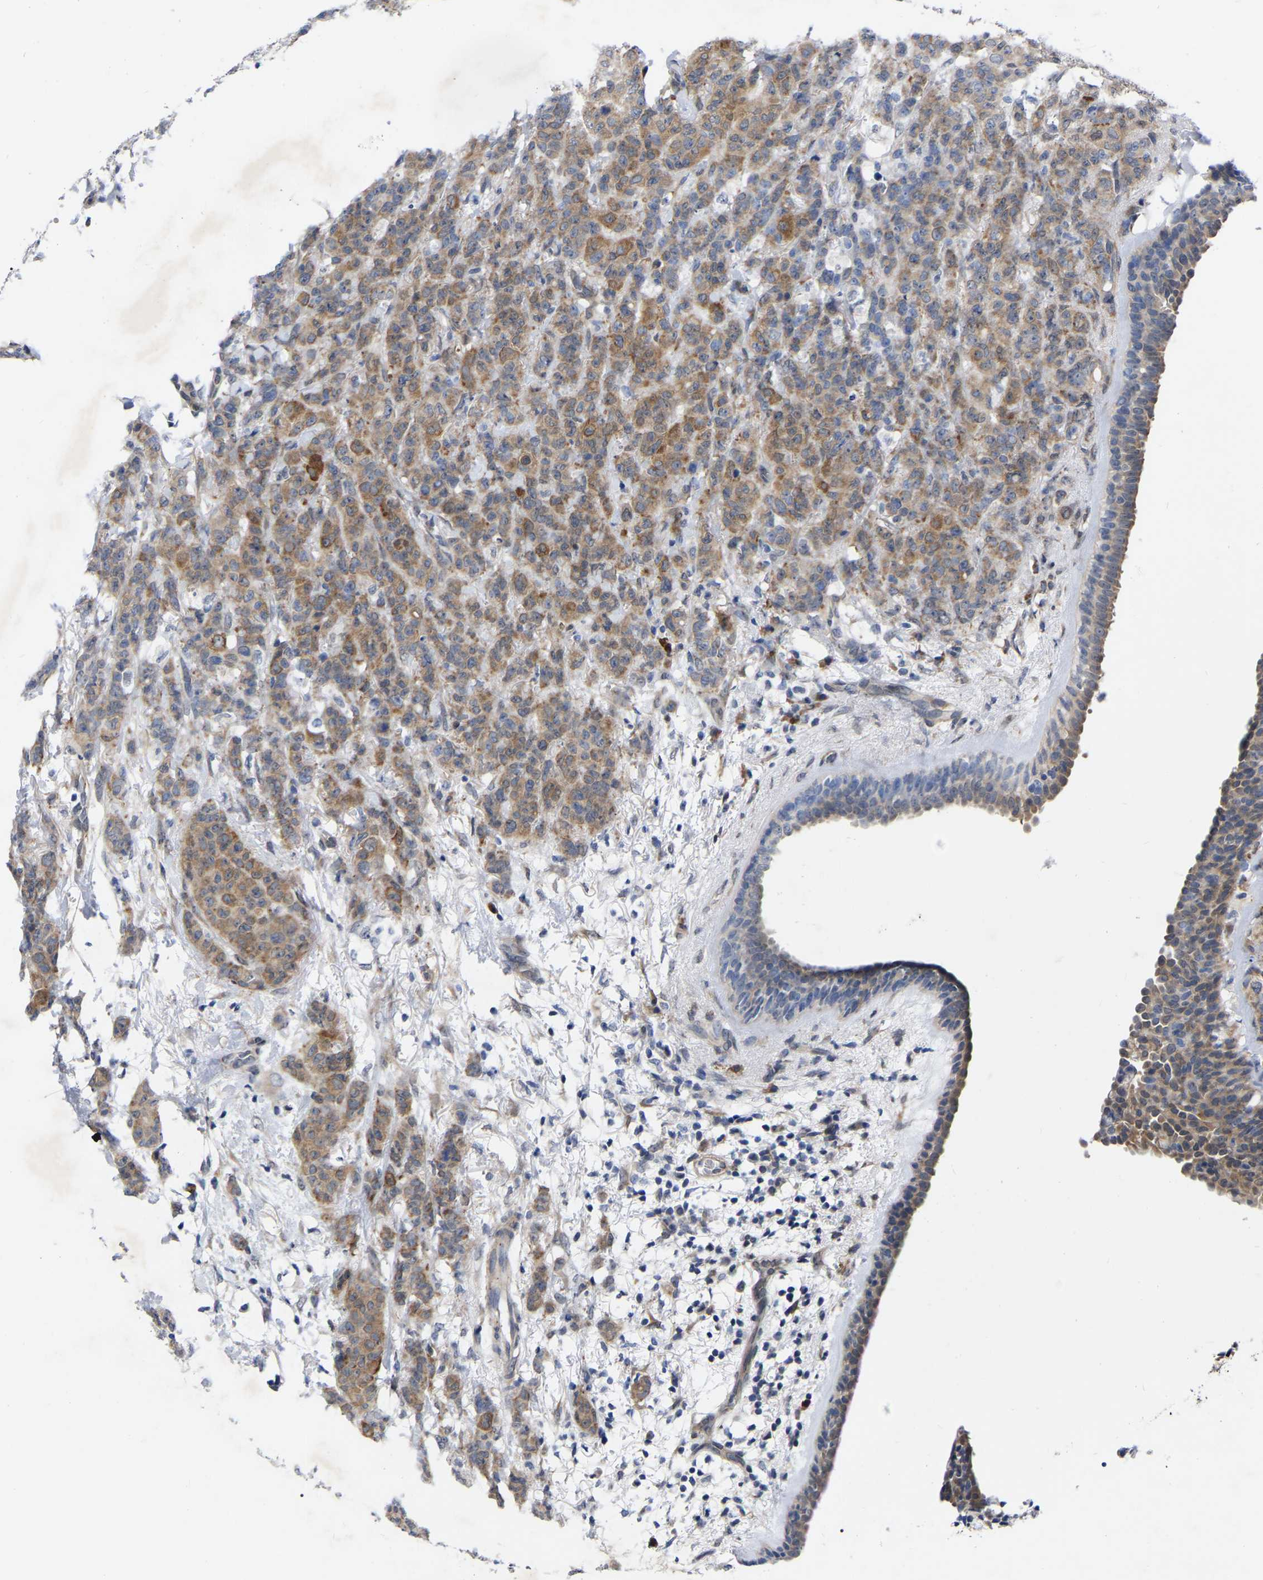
{"staining": {"intensity": "moderate", "quantity": ">75%", "location": "cytoplasmic/membranous"}, "tissue": "breast cancer", "cell_type": "Tumor cells", "image_type": "cancer", "snomed": [{"axis": "morphology", "description": "Normal tissue, NOS"}, {"axis": "morphology", "description": "Duct carcinoma"}, {"axis": "topography", "description": "Breast"}], "caption": "This histopathology image shows immunohistochemistry staining of human infiltrating ductal carcinoma (breast), with medium moderate cytoplasmic/membranous staining in approximately >75% of tumor cells.", "gene": "UBE4B", "patient": {"sex": "female", "age": 40}}